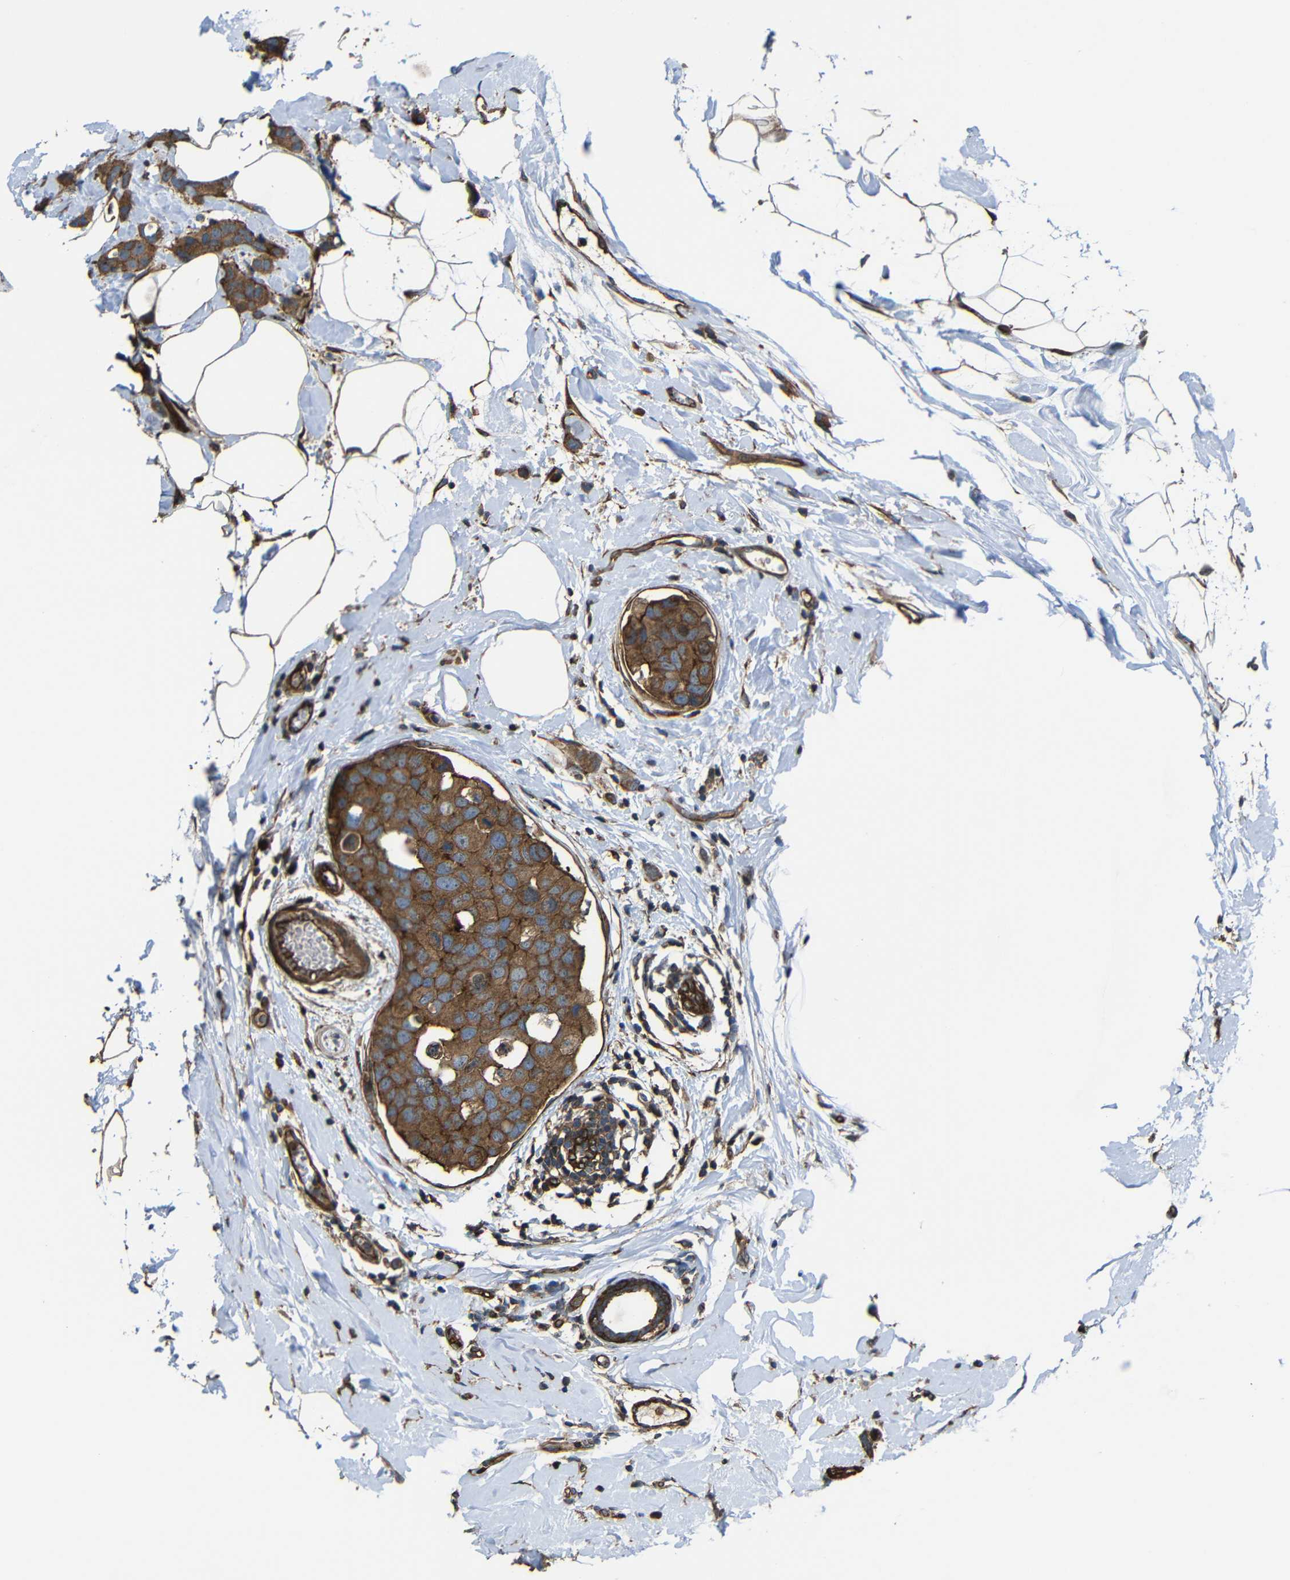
{"staining": {"intensity": "strong", "quantity": ">75%", "location": "cytoplasmic/membranous"}, "tissue": "breast cancer", "cell_type": "Tumor cells", "image_type": "cancer", "snomed": [{"axis": "morphology", "description": "Normal tissue, NOS"}, {"axis": "morphology", "description": "Duct carcinoma"}, {"axis": "topography", "description": "Breast"}], "caption": "IHC of breast invasive ductal carcinoma exhibits high levels of strong cytoplasmic/membranous positivity in about >75% of tumor cells.", "gene": "PTCH1", "patient": {"sex": "female", "age": 50}}